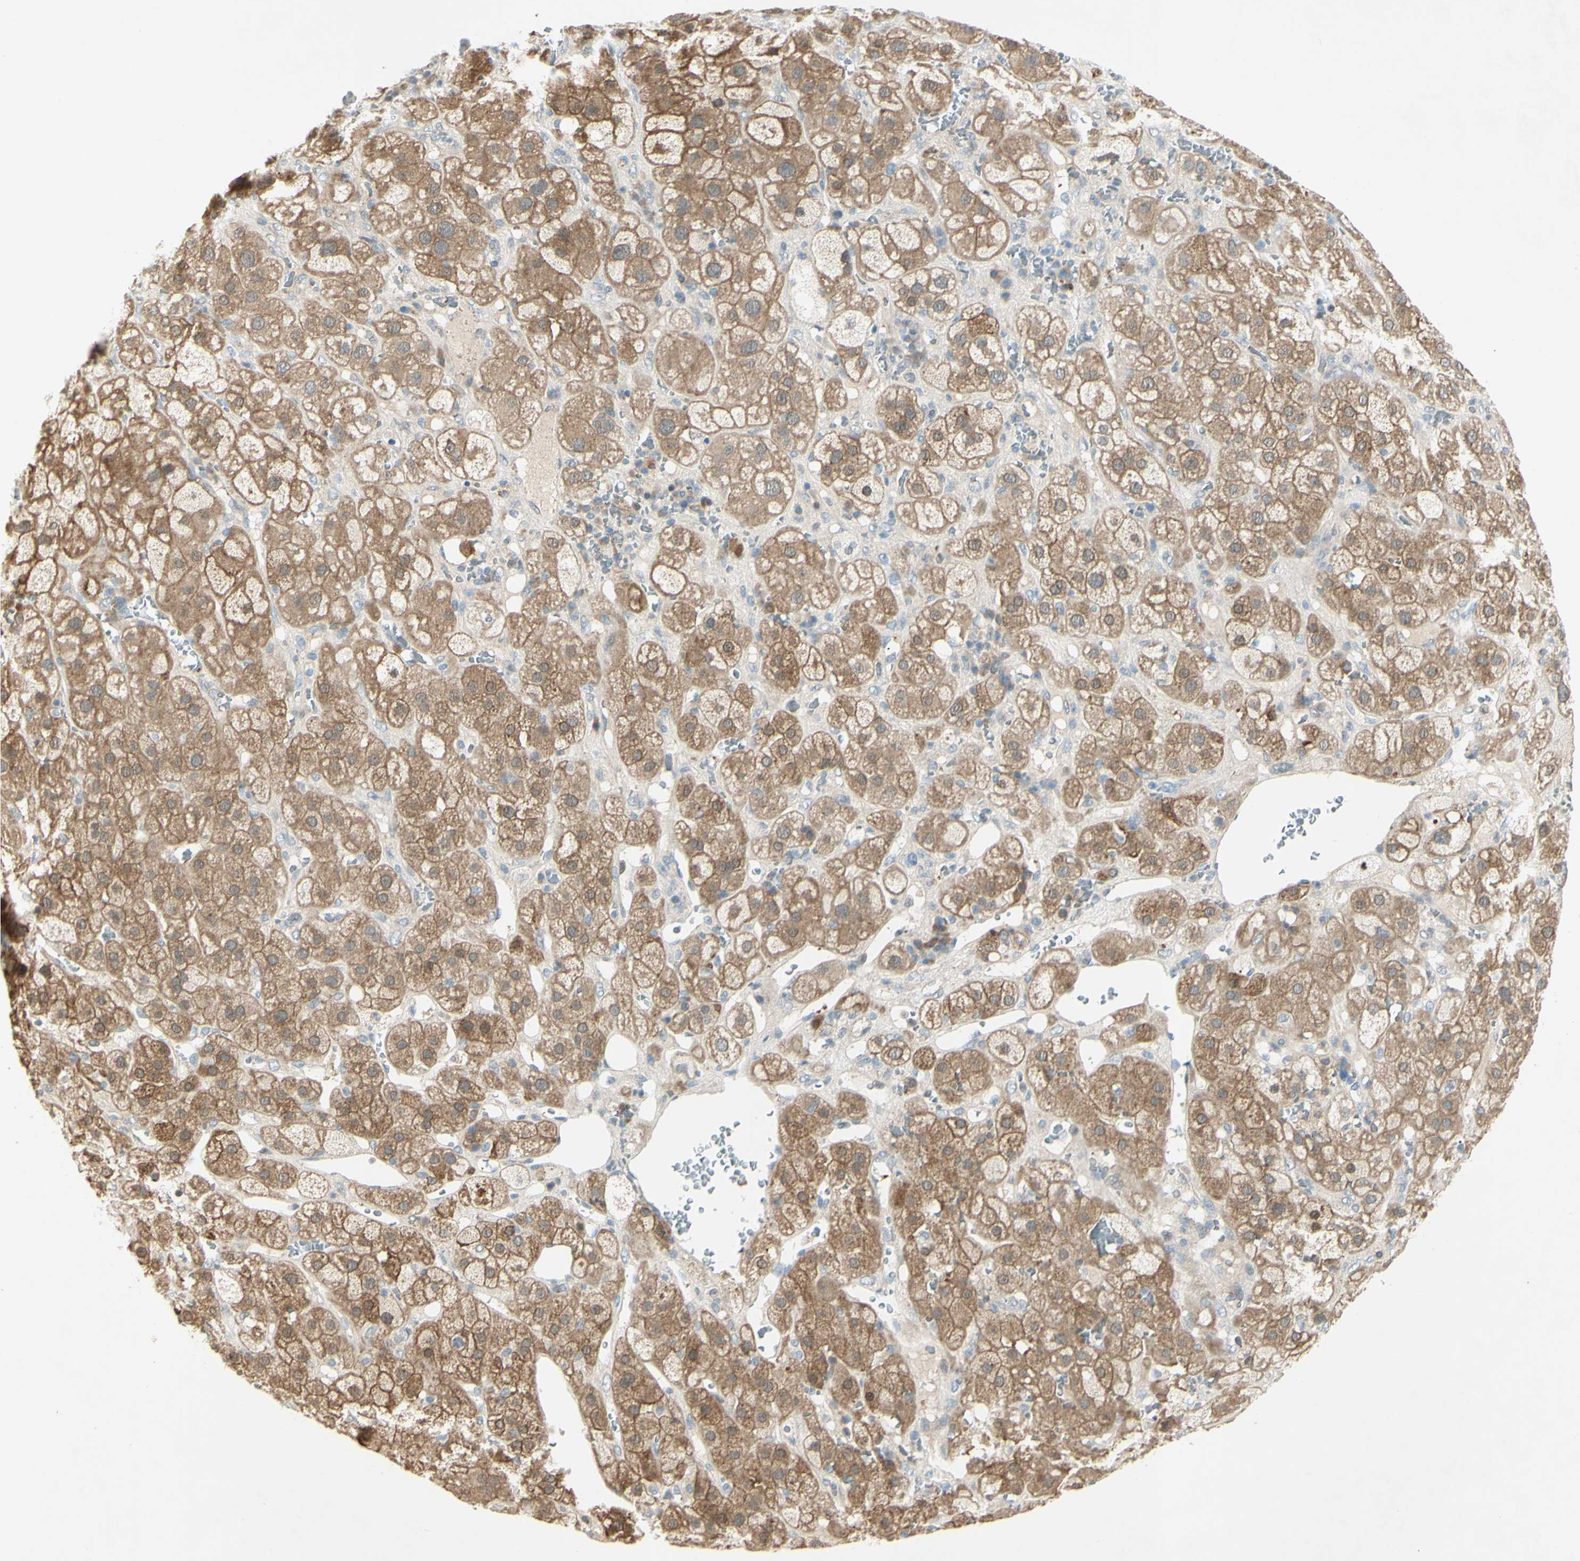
{"staining": {"intensity": "moderate", "quantity": ">75%", "location": "cytoplasmic/membranous,nuclear"}, "tissue": "adrenal gland", "cell_type": "Glandular cells", "image_type": "normal", "snomed": [{"axis": "morphology", "description": "Normal tissue, NOS"}, {"axis": "topography", "description": "Adrenal gland"}], "caption": "The immunohistochemical stain shows moderate cytoplasmic/membranous,nuclear expression in glandular cells of normal adrenal gland.", "gene": "C1orf159", "patient": {"sex": "female", "age": 47}}